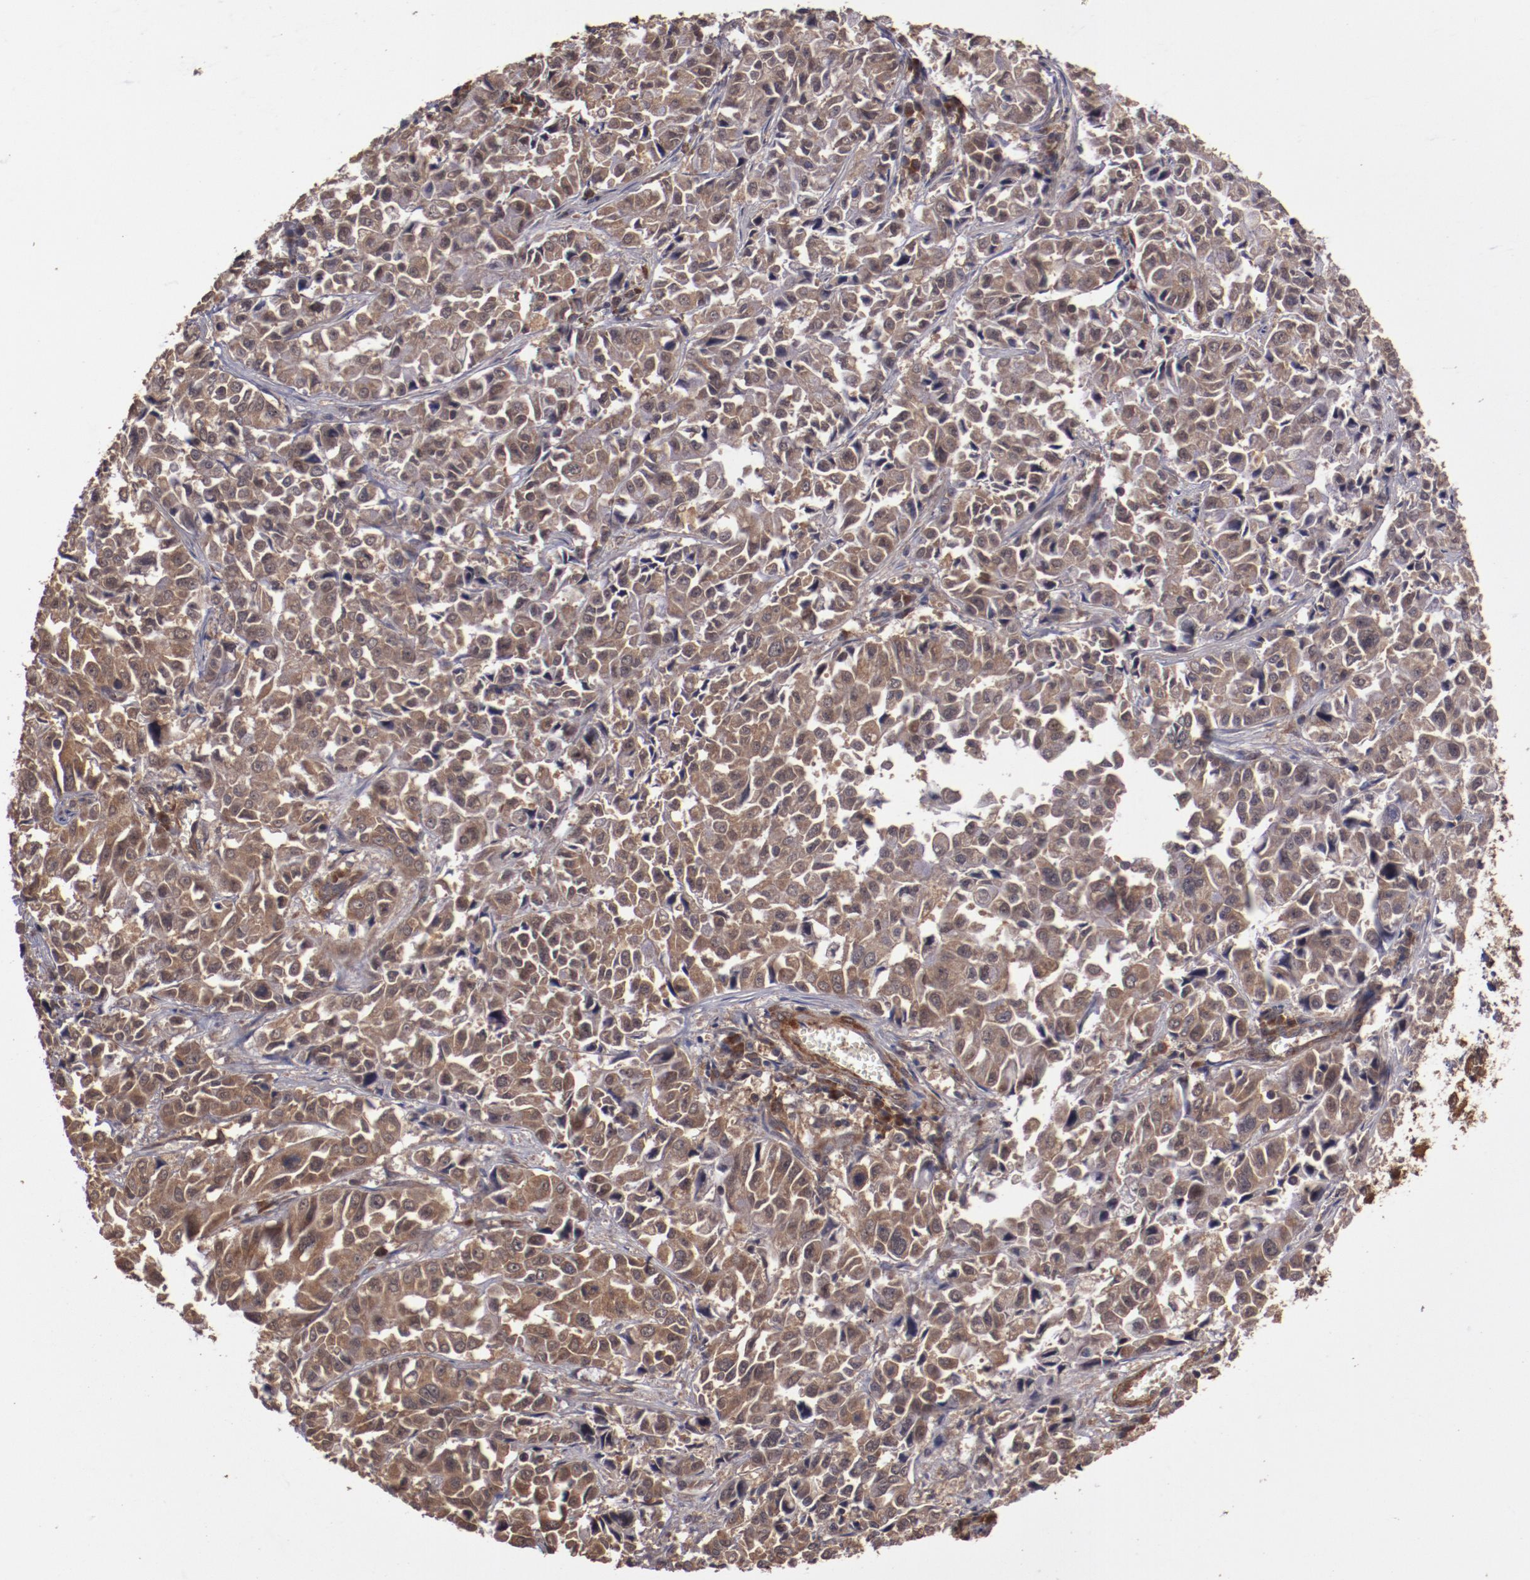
{"staining": {"intensity": "strong", "quantity": ">75%", "location": "cytoplasmic/membranous"}, "tissue": "pancreatic cancer", "cell_type": "Tumor cells", "image_type": "cancer", "snomed": [{"axis": "morphology", "description": "Adenocarcinoma, NOS"}, {"axis": "topography", "description": "Pancreas"}], "caption": "Approximately >75% of tumor cells in pancreatic adenocarcinoma show strong cytoplasmic/membranous protein positivity as visualized by brown immunohistochemical staining.", "gene": "TXNDC16", "patient": {"sex": "female", "age": 52}}